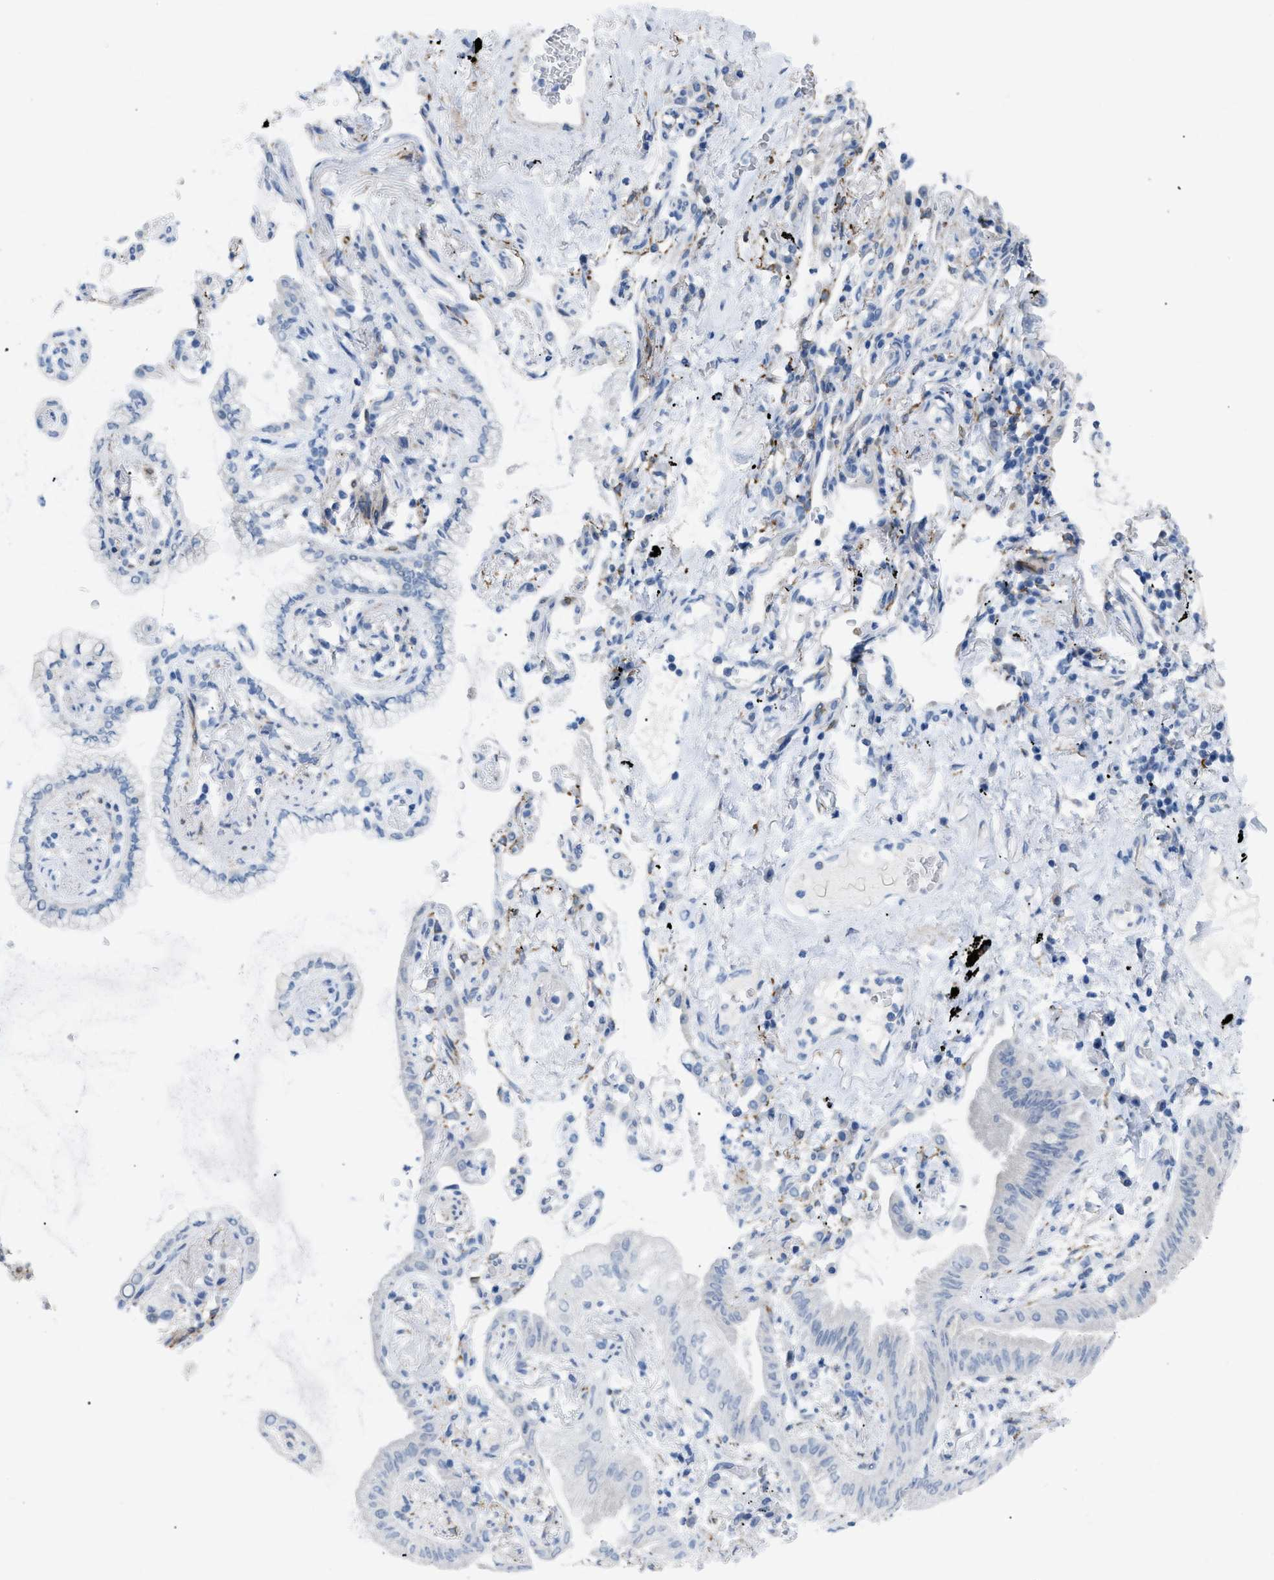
{"staining": {"intensity": "negative", "quantity": "none", "location": "none"}, "tissue": "lung cancer", "cell_type": "Tumor cells", "image_type": "cancer", "snomed": [{"axis": "morphology", "description": "Normal tissue, NOS"}, {"axis": "morphology", "description": "Adenocarcinoma, NOS"}, {"axis": "topography", "description": "Bronchus"}, {"axis": "topography", "description": "Lung"}], "caption": "This is a photomicrograph of immunohistochemistry staining of lung cancer, which shows no expression in tumor cells.", "gene": "TASOR", "patient": {"sex": "female", "age": 70}}